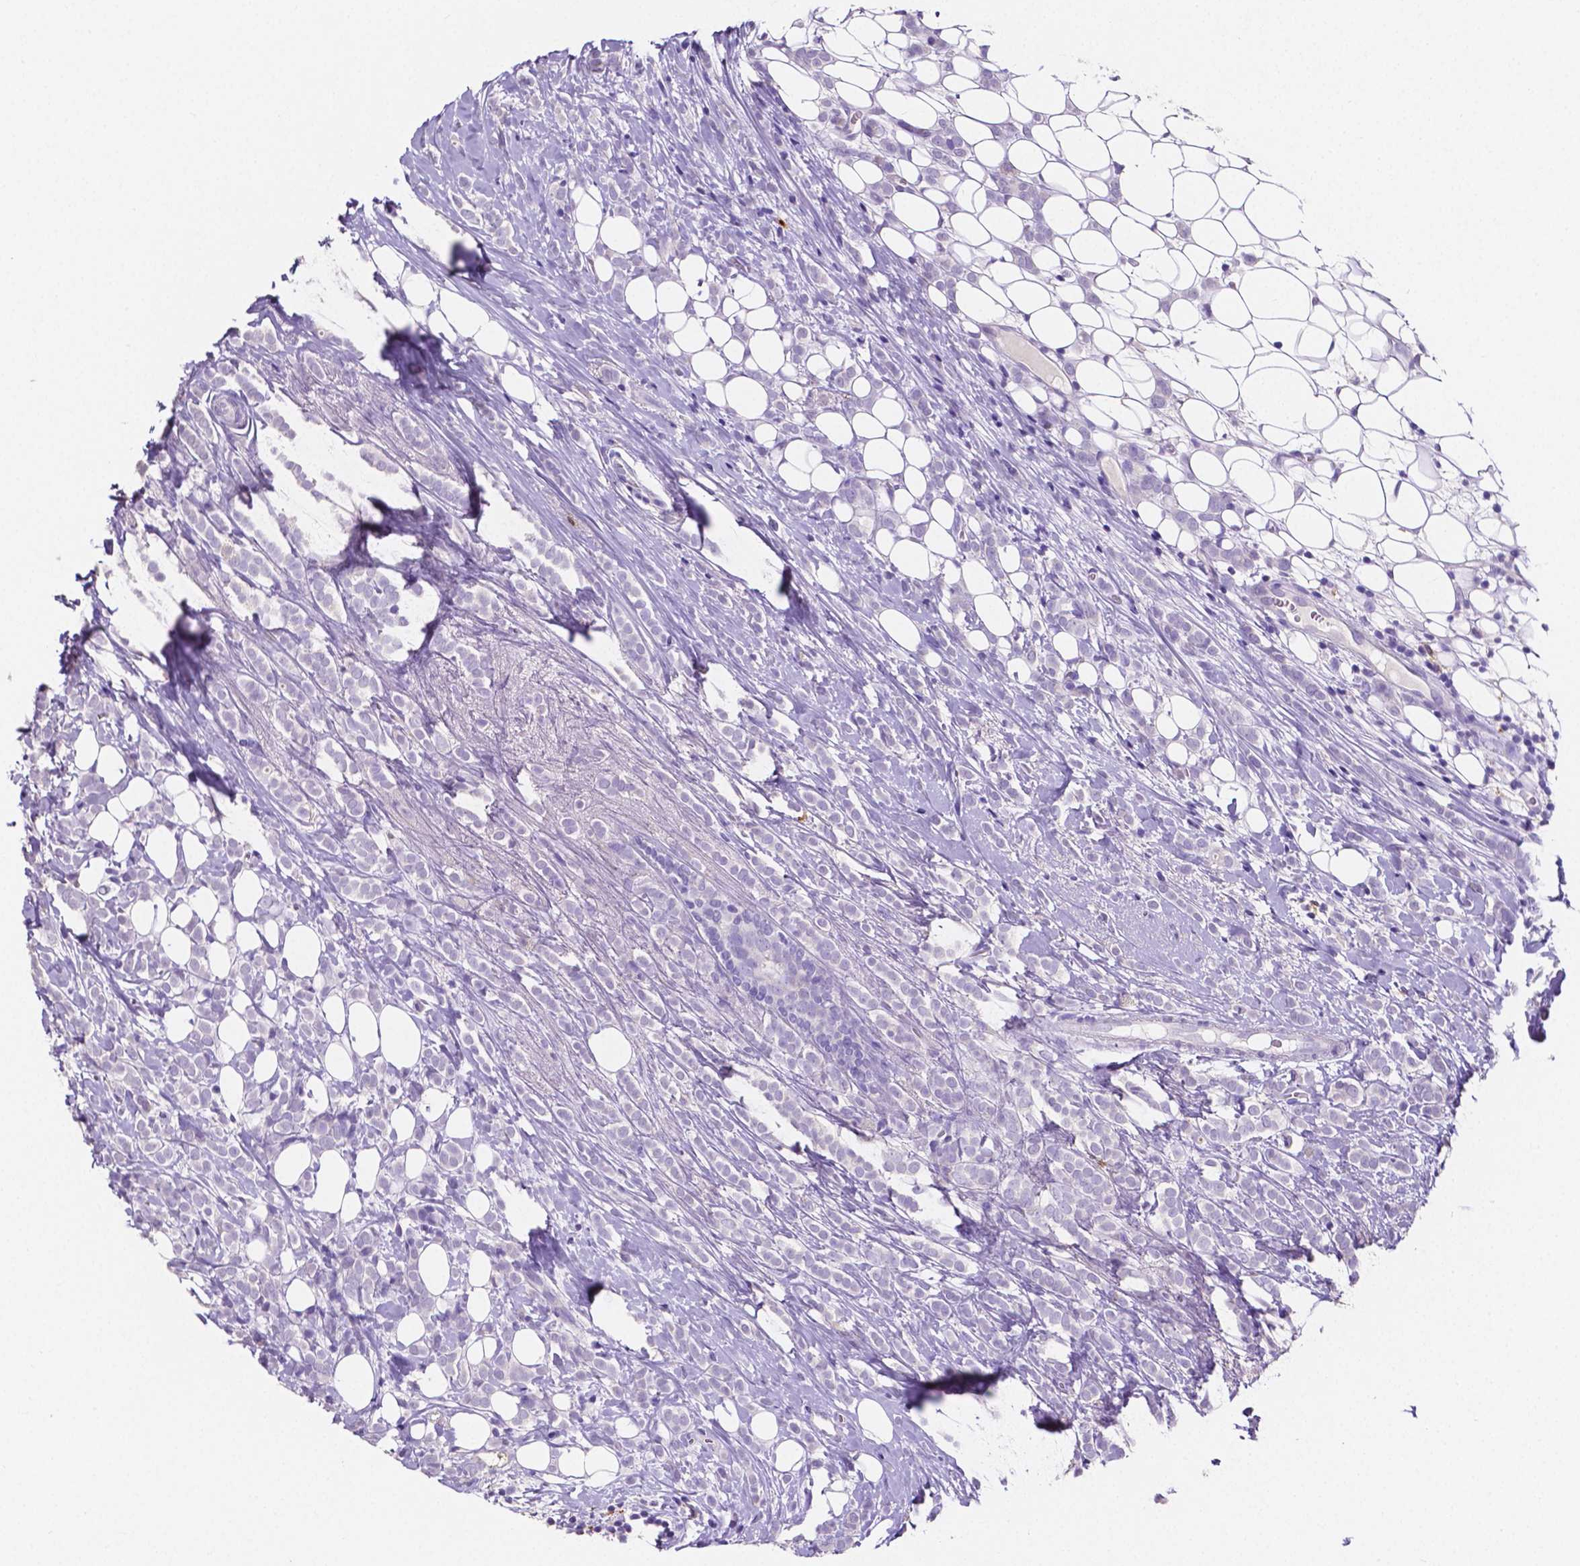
{"staining": {"intensity": "negative", "quantity": "none", "location": "none"}, "tissue": "breast cancer", "cell_type": "Tumor cells", "image_type": "cancer", "snomed": [{"axis": "morphology", "description": "Lobular carcinoma"}, {"axis": "topography", "description": "Breast"}], "caption": "A micrograph of human breast cancer is negative for staining in tumor cells.", "gene": "MMP9", "patient": {"sex": "female", "age": 49}}